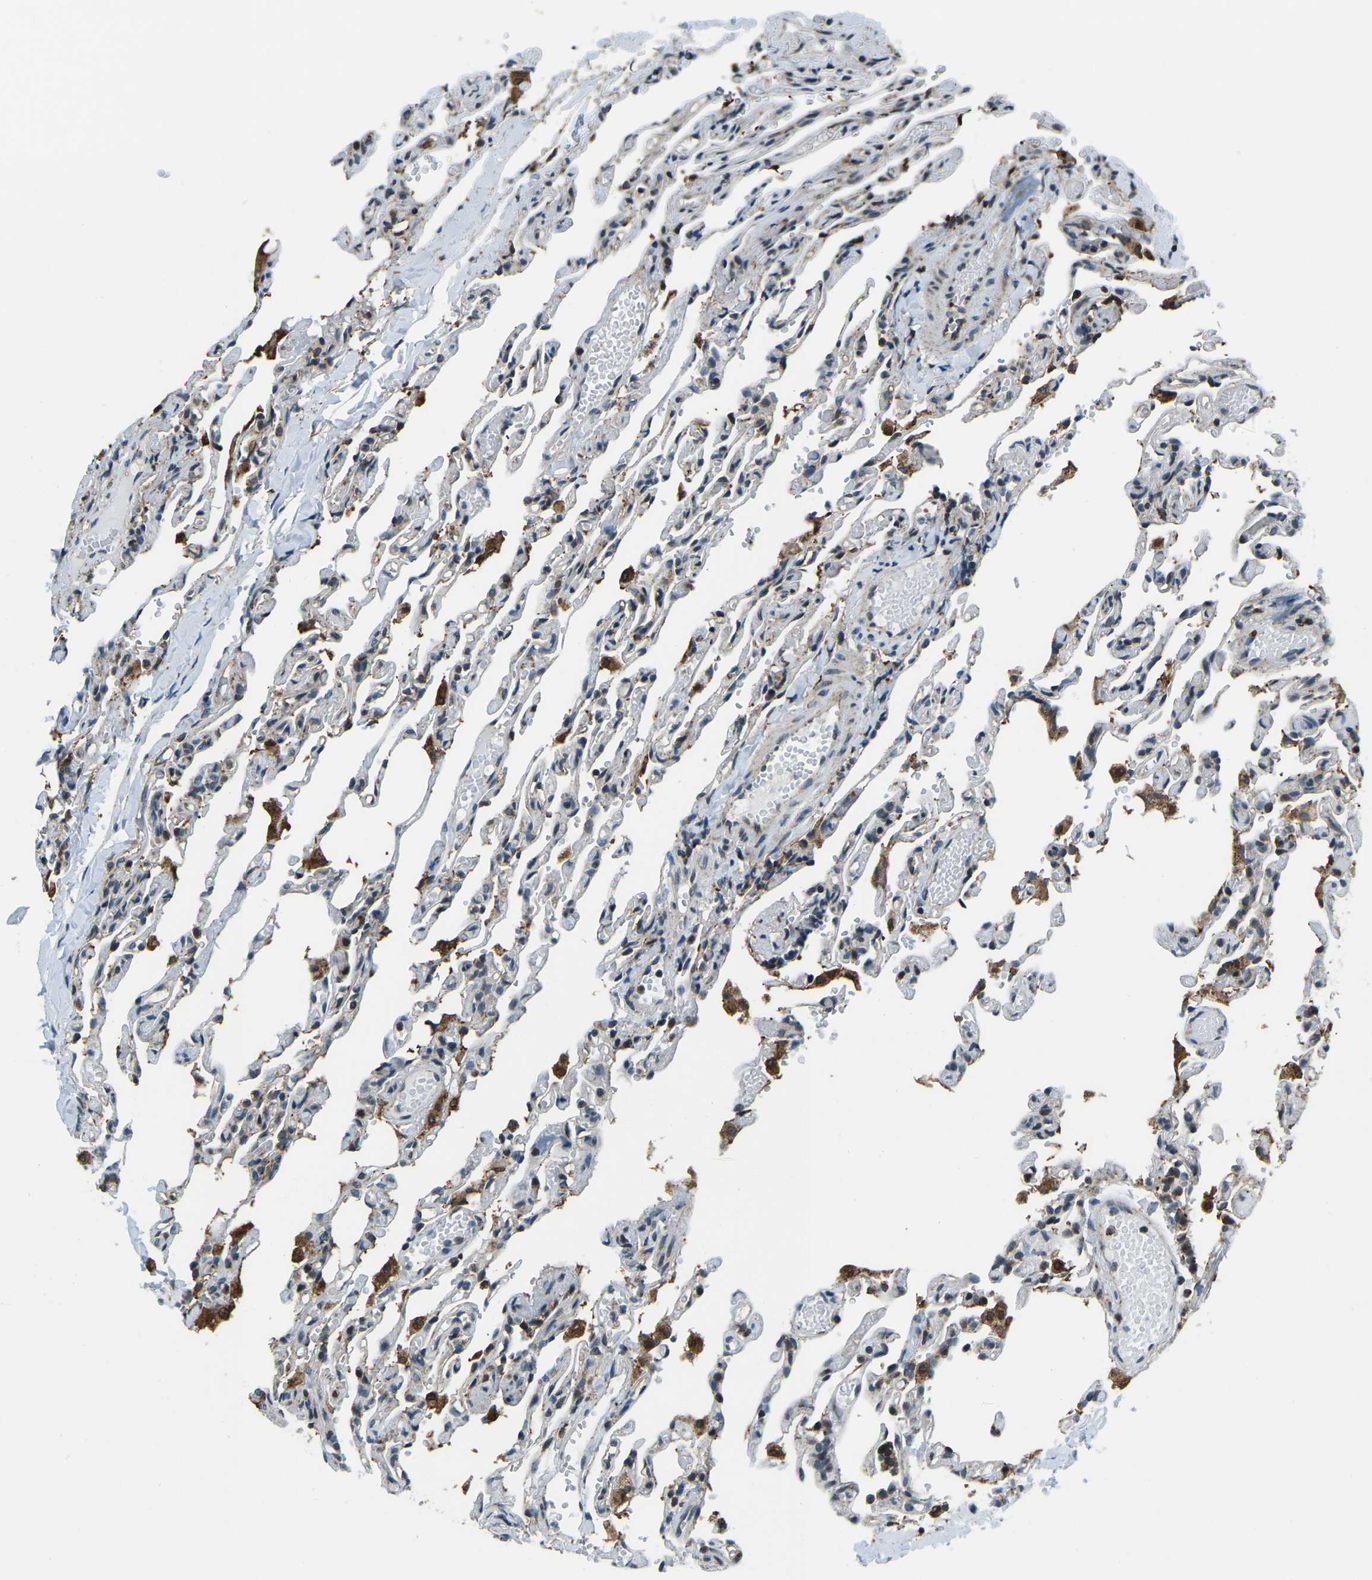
{"staining": {"intensity": "negative", "quantity": "none", "location": "none"}, "tissue": "lung", "cell_type": "Alveolar cells", "image_type": "normal", "snomed": [{"axis": "morphology", "description": "Normal tissue, NOS"}, {"axis": "topography", "description": "Lung"}], "caption": "Immunohistochemistry of benign human lung reveals no expression in alveolar cells. (IHC, brightfield microscopy, high magnification).", "gene": "RBM33", "patient": {"sex": "male", "age": 21}}